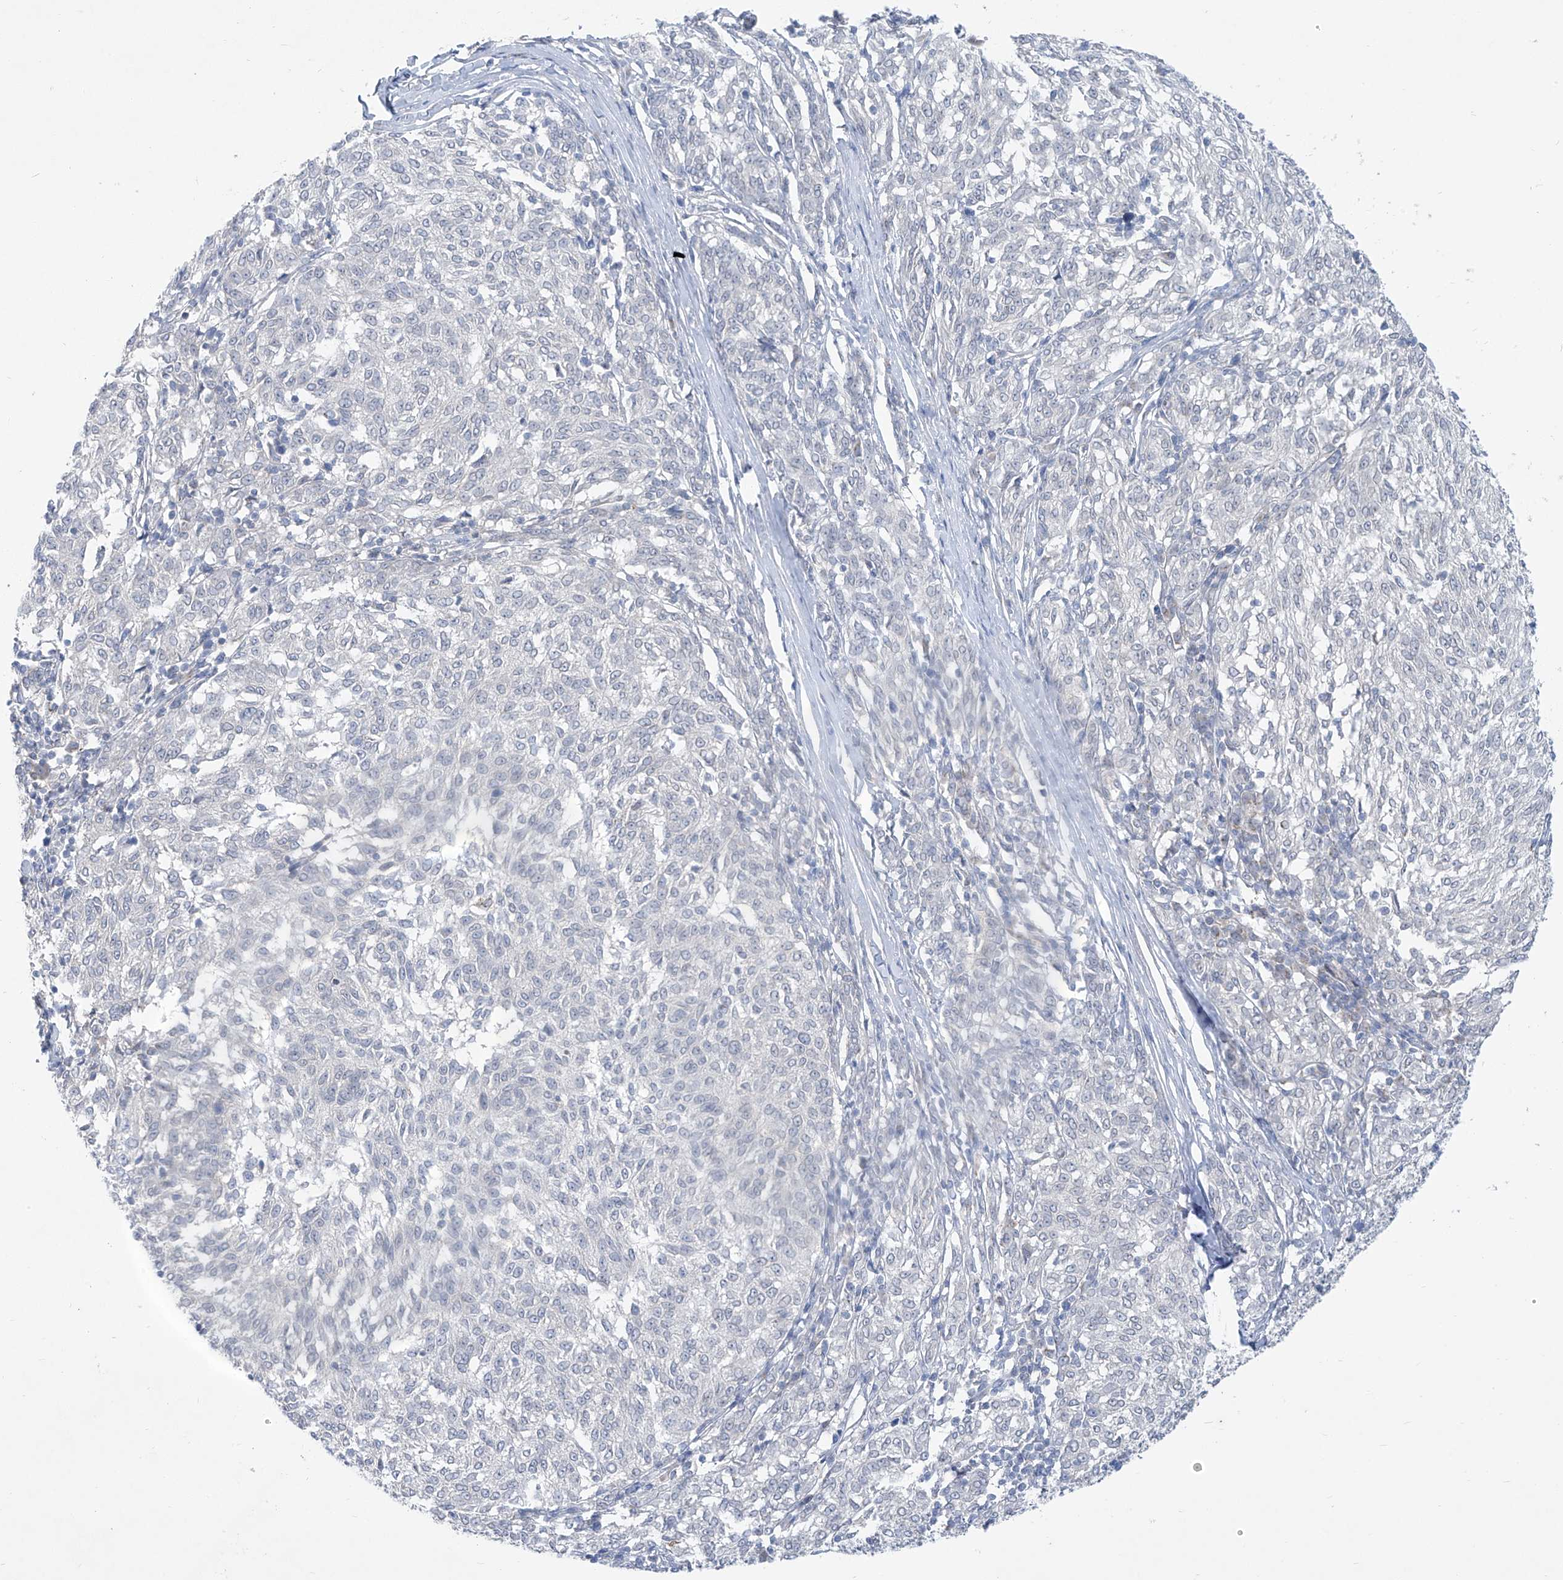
{"staining": {"intensity": "negative", "quantity": "none", "location": "none"}, "tissue": "melanoma", "cell_type": "Tumor cells", "image_type": "cancer", "snomed": [{"axis": "morphology", "description": "Malignant melanoma, NOS"}, {"axis": "topography", "description": "Skin"}], "caption": "Immunohistochemistry of melanoma exhibits no expression in tumor cells.", "gene": "KRTAP25-1", "patient": {"sex": "female", "age": 72}}